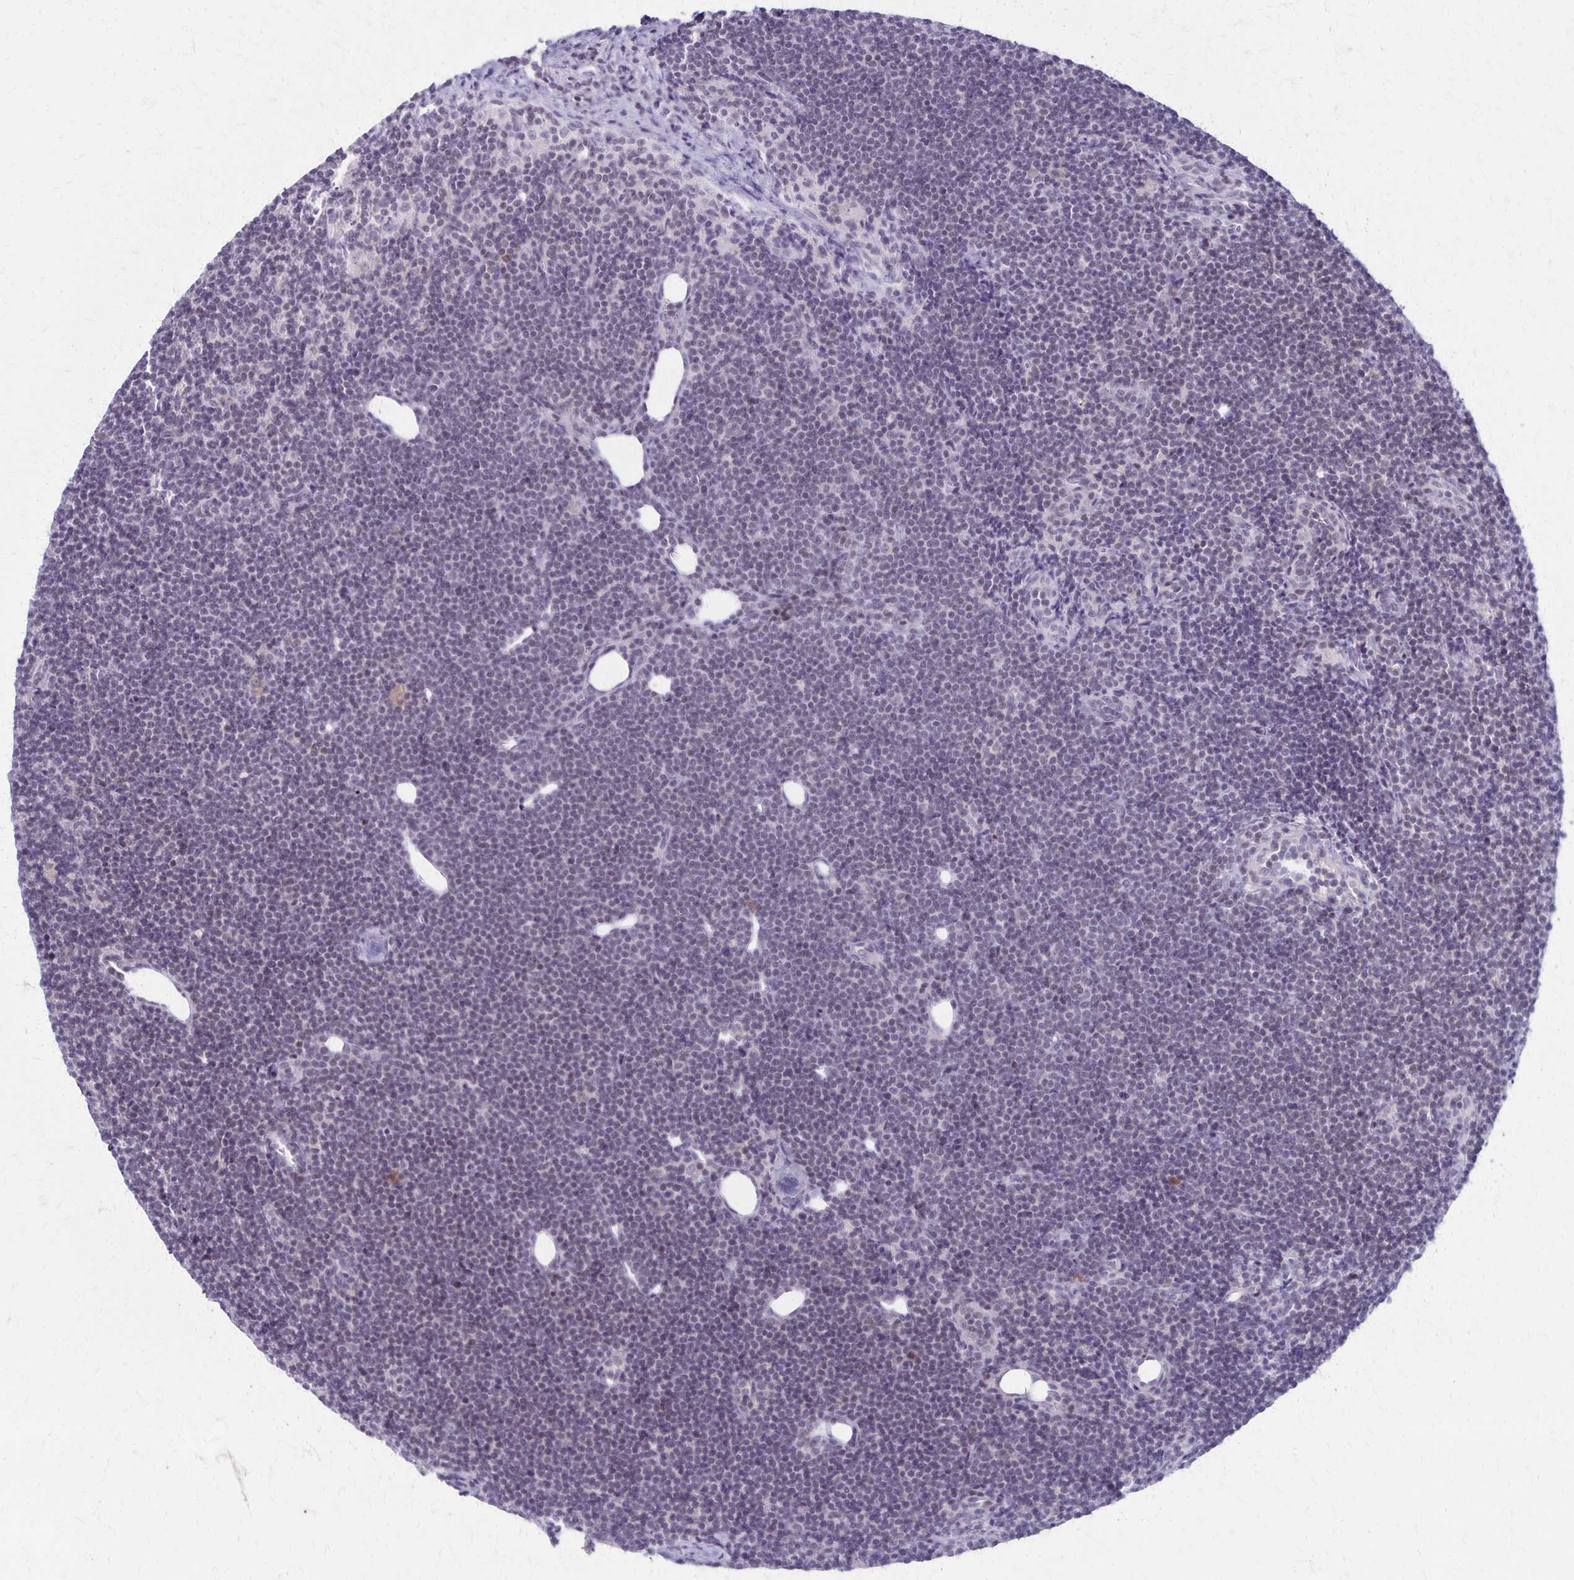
{"staining": {"intensity": "negative", "quantity": "none", "location": "none"}, "tissue": "lymphoma", "cell_type": "Tumor cells", "image_type": "cancer", "snomed": [{"axis": "morphology", "description": "Malignant lymphoma, non-Hodgkin's type, Low grade"}, {"axis": "topography", "description": "Lymph node"}], "caption": "Immunohistochemistry (IHC) of malignant lymphoma, non-Hodgkin's type (low-grade) reveals no staining in tumor cells. (DAB (3,3'-diaminobenzidine) immunohistochemistry (IHC), high magnification).", "gene": "SLC35E2B", "patient": {"sex": "female", "age": 73}}